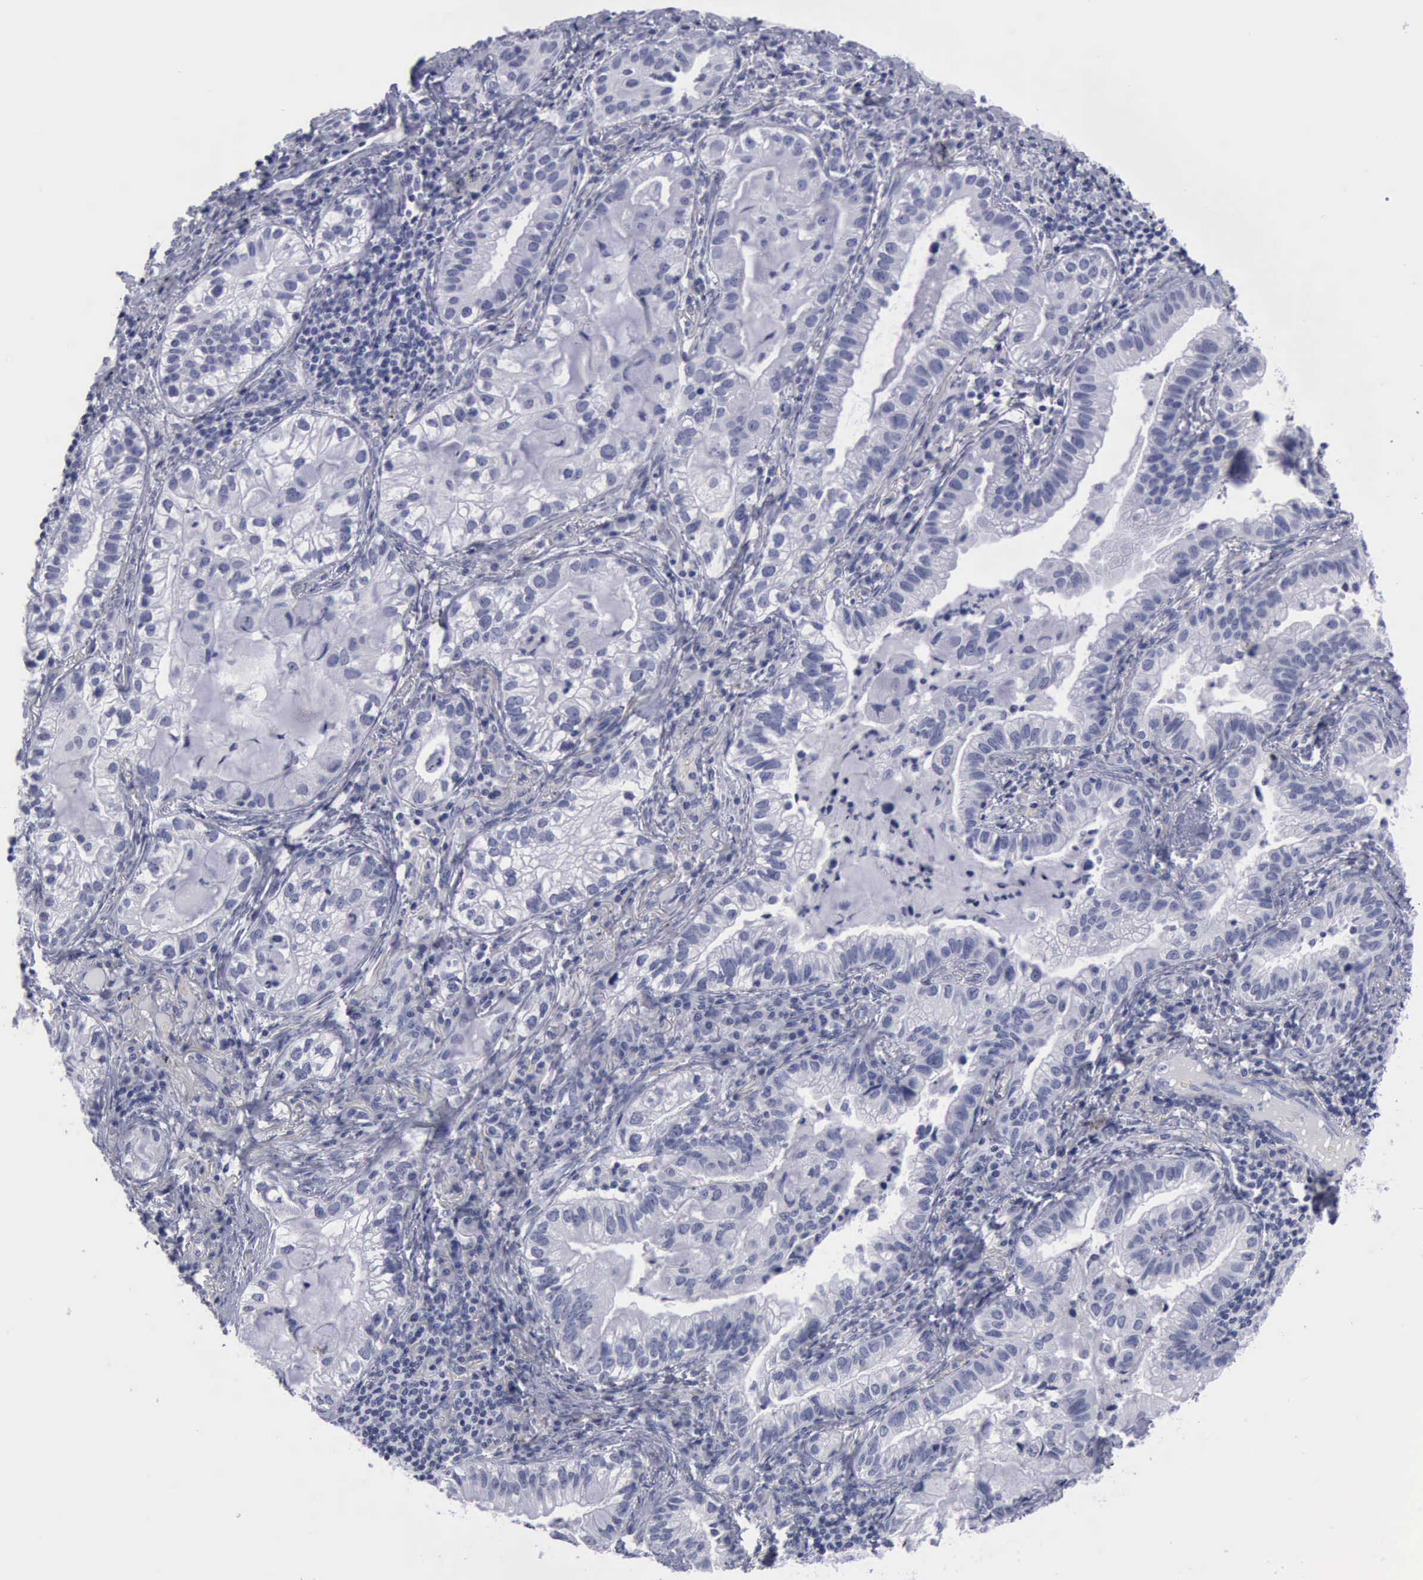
{"staining": {"intensity": "negative", "quantity": "none", "location": "none"}, "tissue": "lung cancer", "cell_type": "Tumor cells", "image_type": "cancer", "snomed": [{"axis": "morphology", "description": "Adenocarcinoma, NOS"}, {"axis": "topography", "description": "Lung"}], "caption": "This is an IHC image of lung cancer (adenocarcinoma). There is no staining in tumor cells.", "gene": "KRT13", "patient": {"sex": "female", "age": 50}}